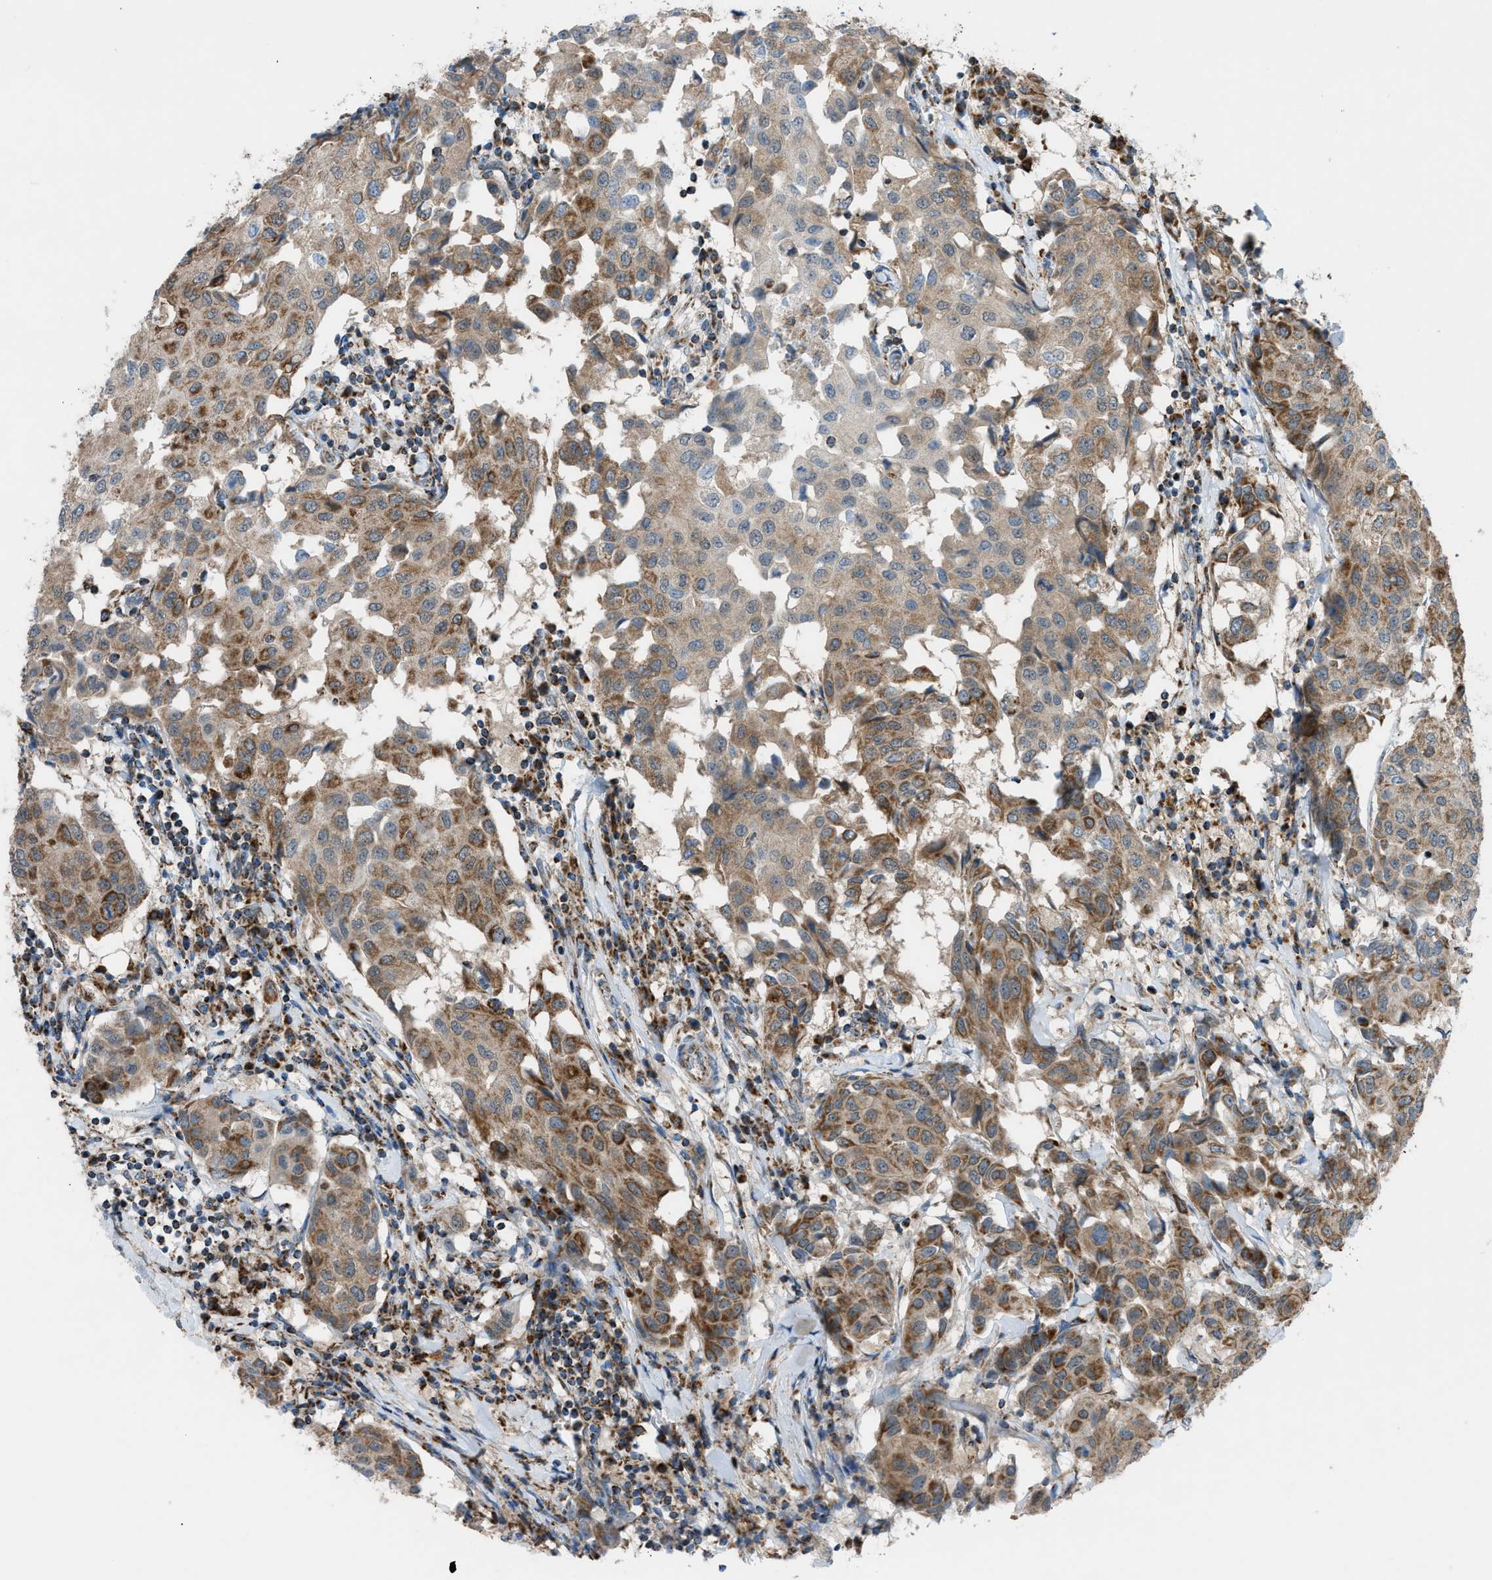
{"staining": {"intensity": "moderate", "quantity": ">75%", "location": "cytoplasmic/membranous"}, "tissue": "breast cancer", "cell_type": "Tumor cells", "image_type": "cancer", "snomed": [{"axis": "morphology", "description": "Duct carcinoma"}, {"axis": "topography", "description": "Breast"}], "caption": "Protein staining of breast invasive ductal carcinoma tissue exhibits moderate cytoplasmic/membranous positivity in approximately >75% of tumor cells.", "gene": "SRM", "patient": {"sex": "female", "age": 80}}